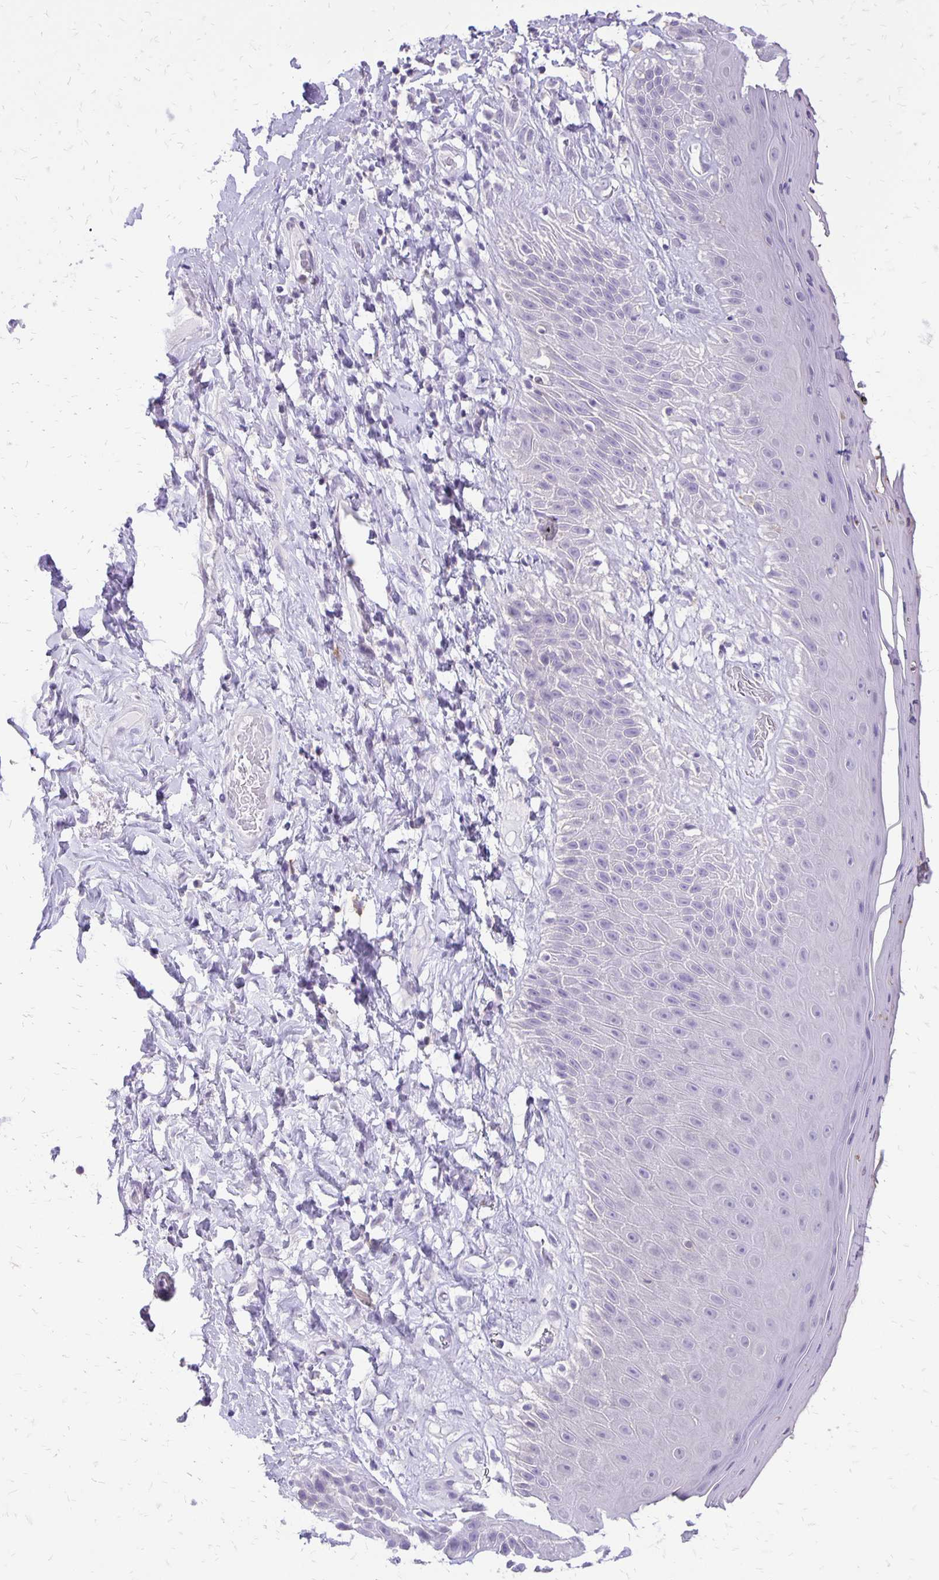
{"staining": {"intensity": "negative", "quantity": "none", "location": "none"}, "tissue": "skin", "cell_type": "Epidermal cells", "image_type": "normal", "snomed": [{"axis": "morphology", "description": "Normal tissue, NOS"}, {"axis": "topography", "description": "Anal"}], "caption": "Epidermal cells are negative for protein expression in benign human skin. (DAB (3,3'-diaminobenzidine) IHC with hematoxylin counter stain).", "gene": "ANKRD45", "patient": {"sex": "male", "age": 78}}